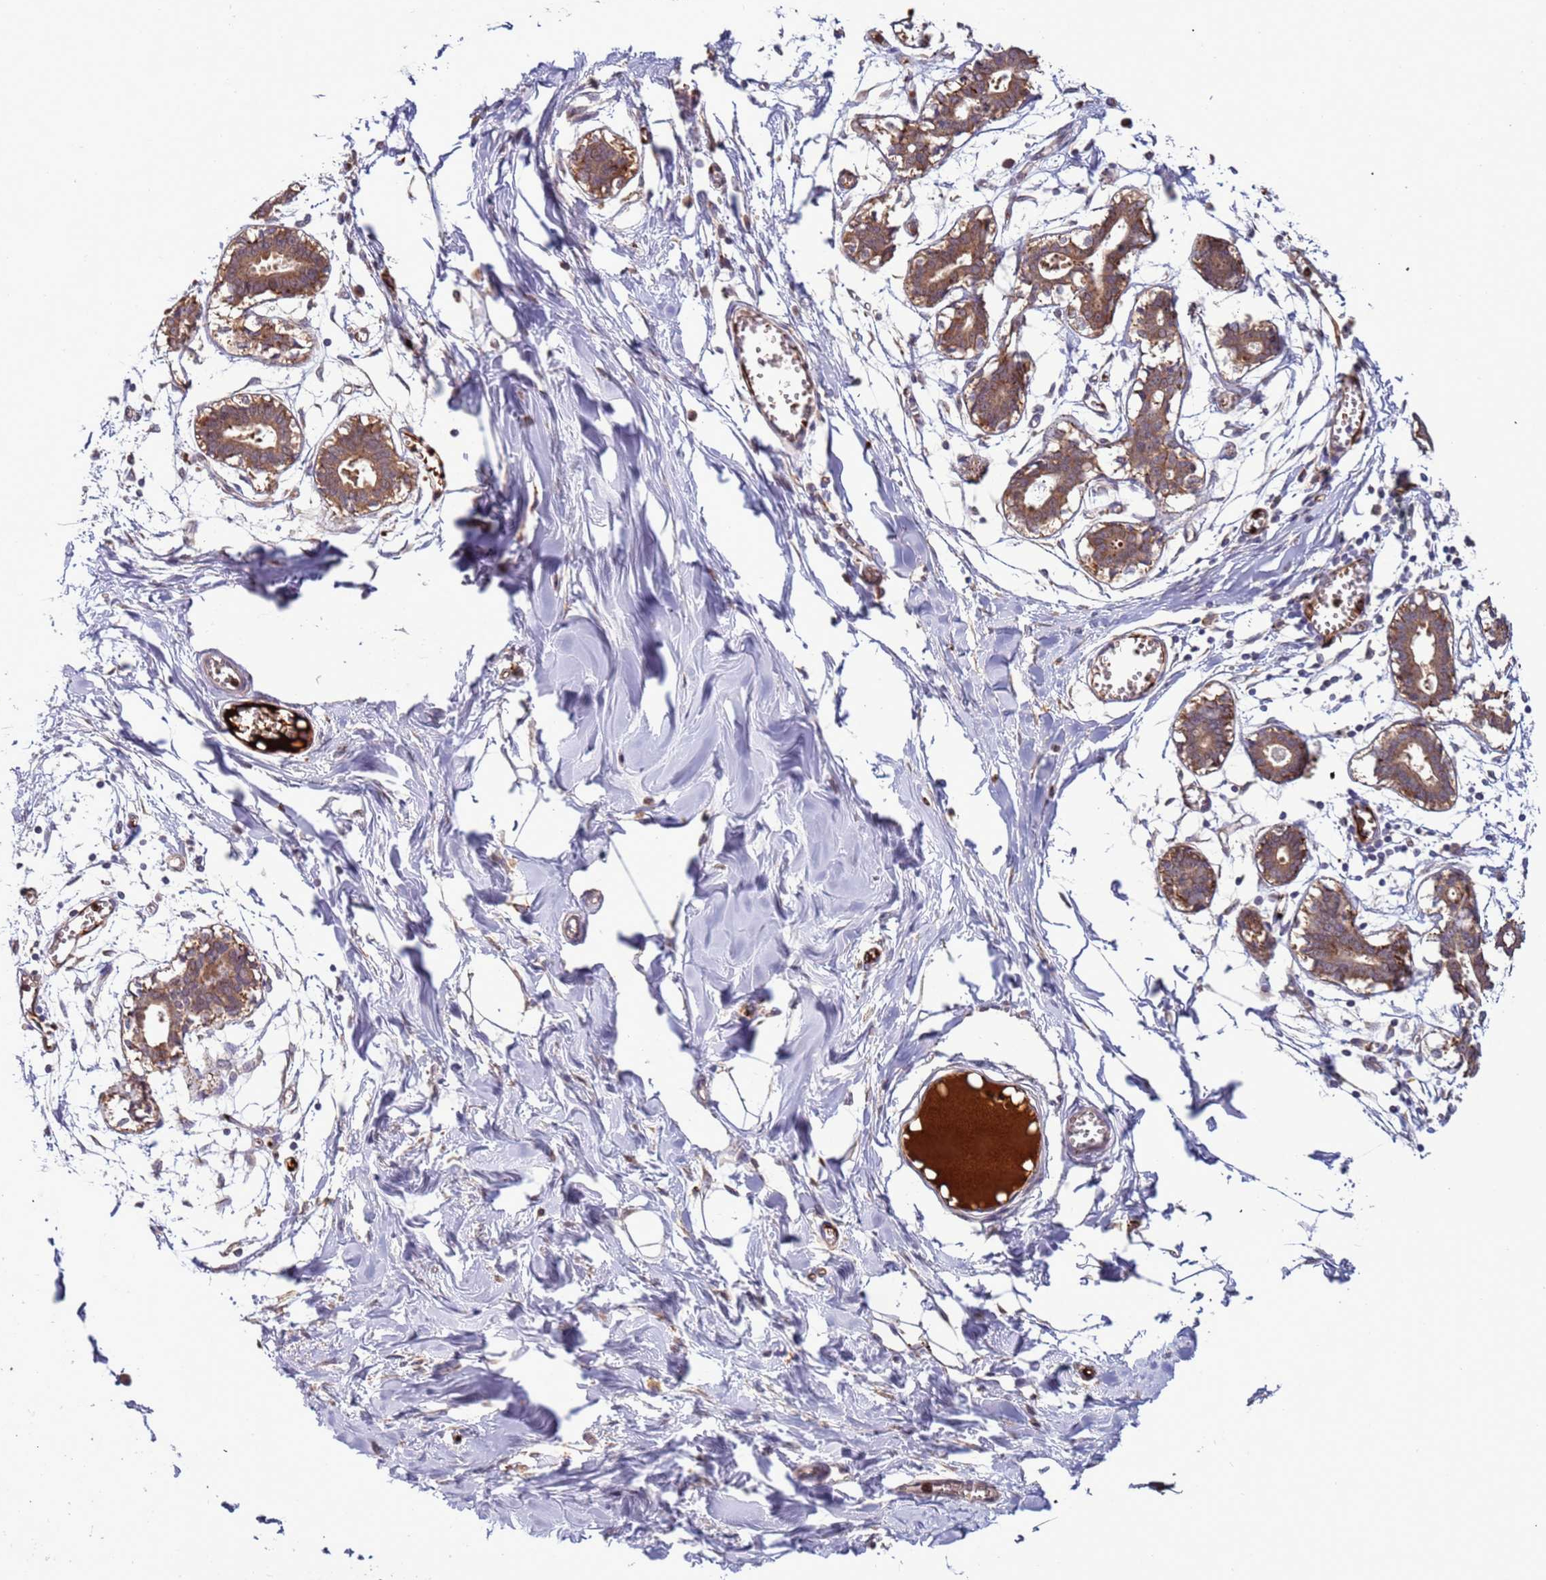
{"staining": {"intensity": "negative", "quantity": "none", "location": "none"}, "tissue": "breast", "cell_type": "Adipocytes", "image_type": "normal", "snomed": [{"axis": "morphology", "description": "Normal tissue, NOS"}, {"axis": "topography", "description": "Breast"}], "caption": "Immunohistochemistry (IHC) of benign human breast displays no expression in adipocytes.", "gene": "VPS36", "patient": {"sex": "female", "age": 27}}